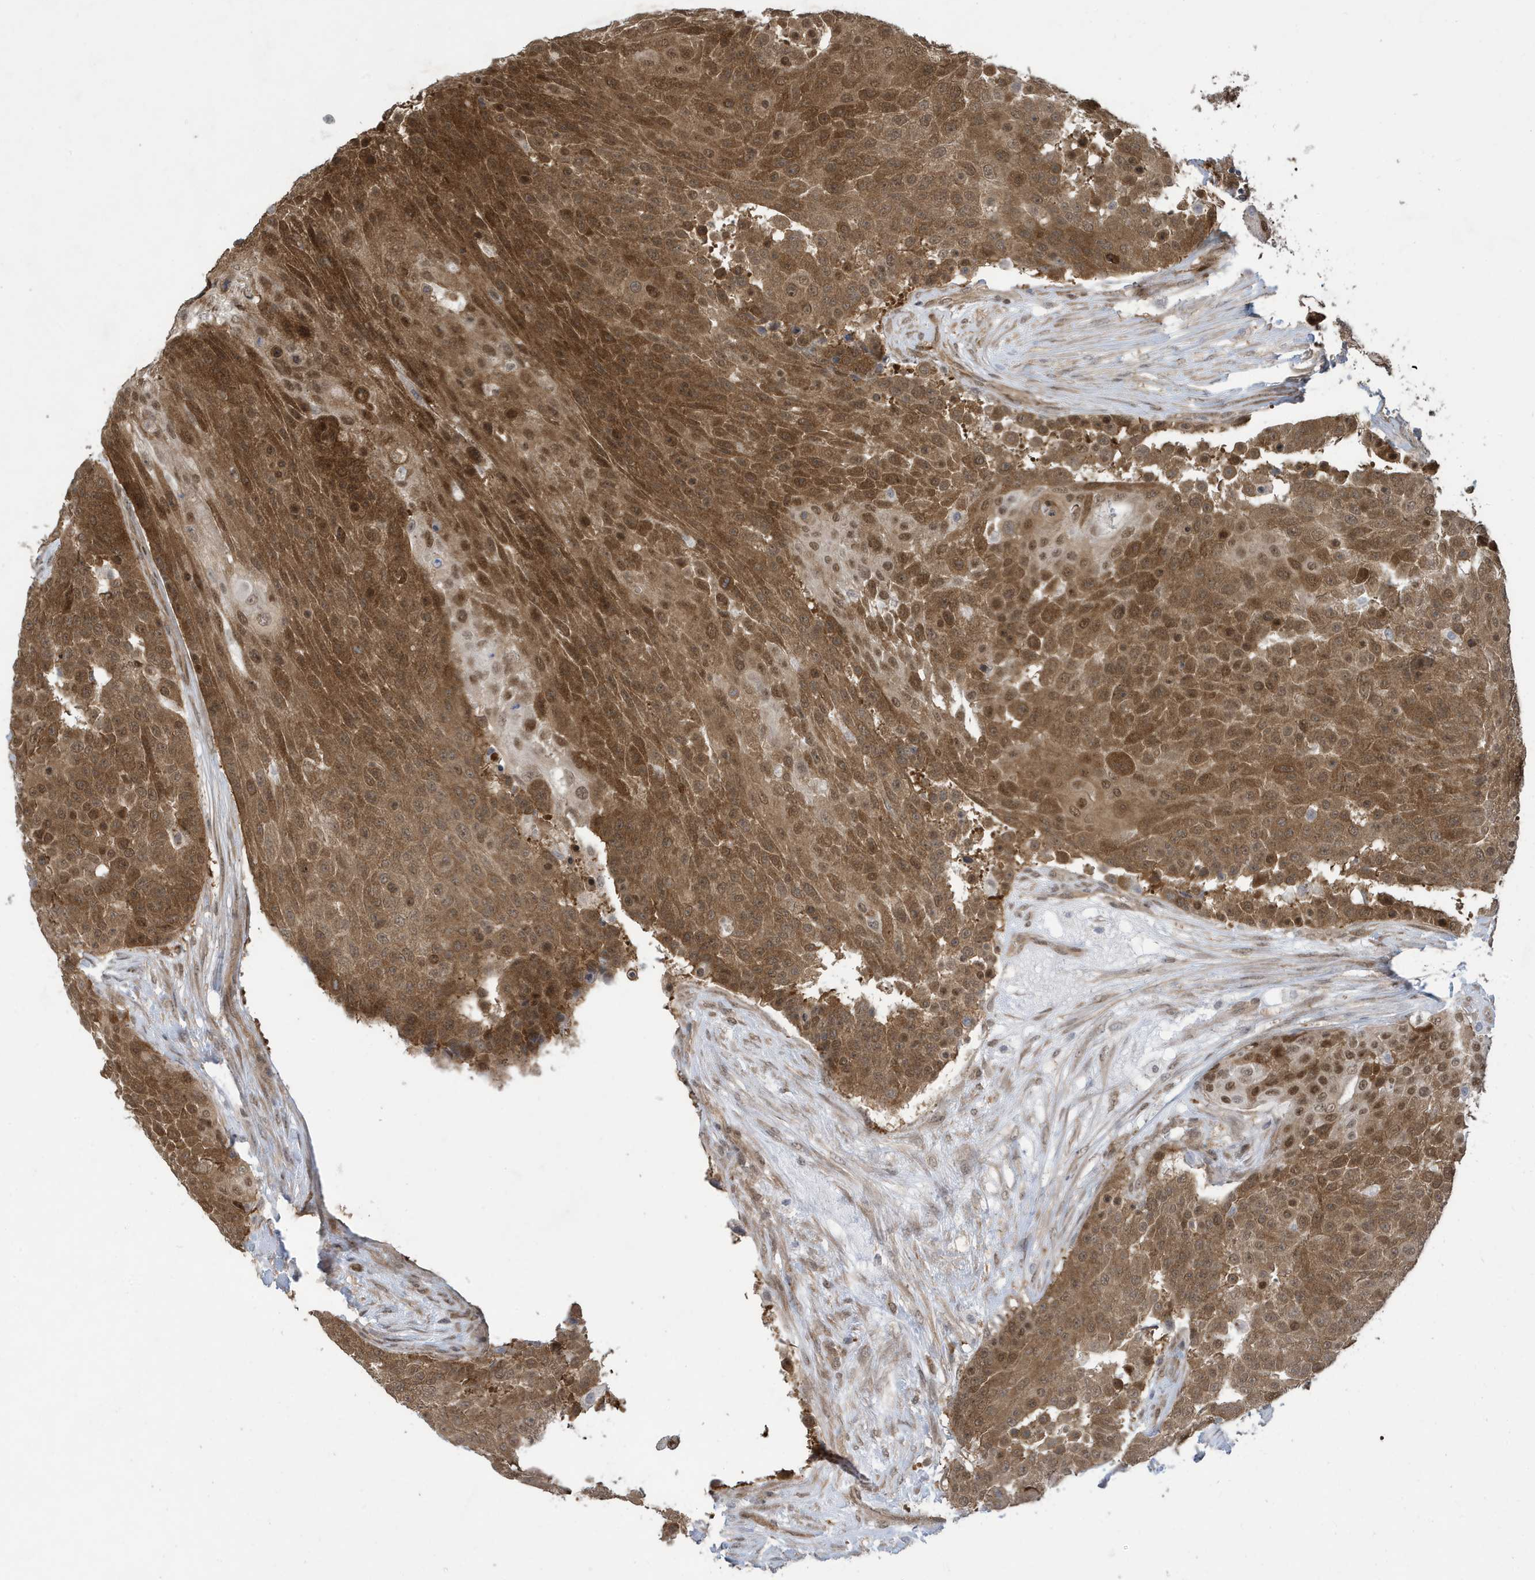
{"staining": {"intensity": "moderate", "quantity": ">75%", "location": "cytoplasmic/membranous,nuclear"}, "tissue": "urothelial cancer", "cell_type": "Tumor cells", "image_type": "cancer", "snomed": [{"axis": "morphology", "description": "Urothelial carcinoma, High grade"}, {"axis": "topography", "description": "Urinary bladder"}], "caption": "Protein analysis of urothelial cancer tissue reveals moderate cytoplasmic/membranous and nuclear staining in approximately >75% of tumor cells. Using DAB (3,3'-diaminobenzidine) (brown) and hematoxylin (blue) stains, captured at high magnification using brightfield microscopy.", "gene": "UBQLN1", "patient": {"sex": "female", "age": 63}}